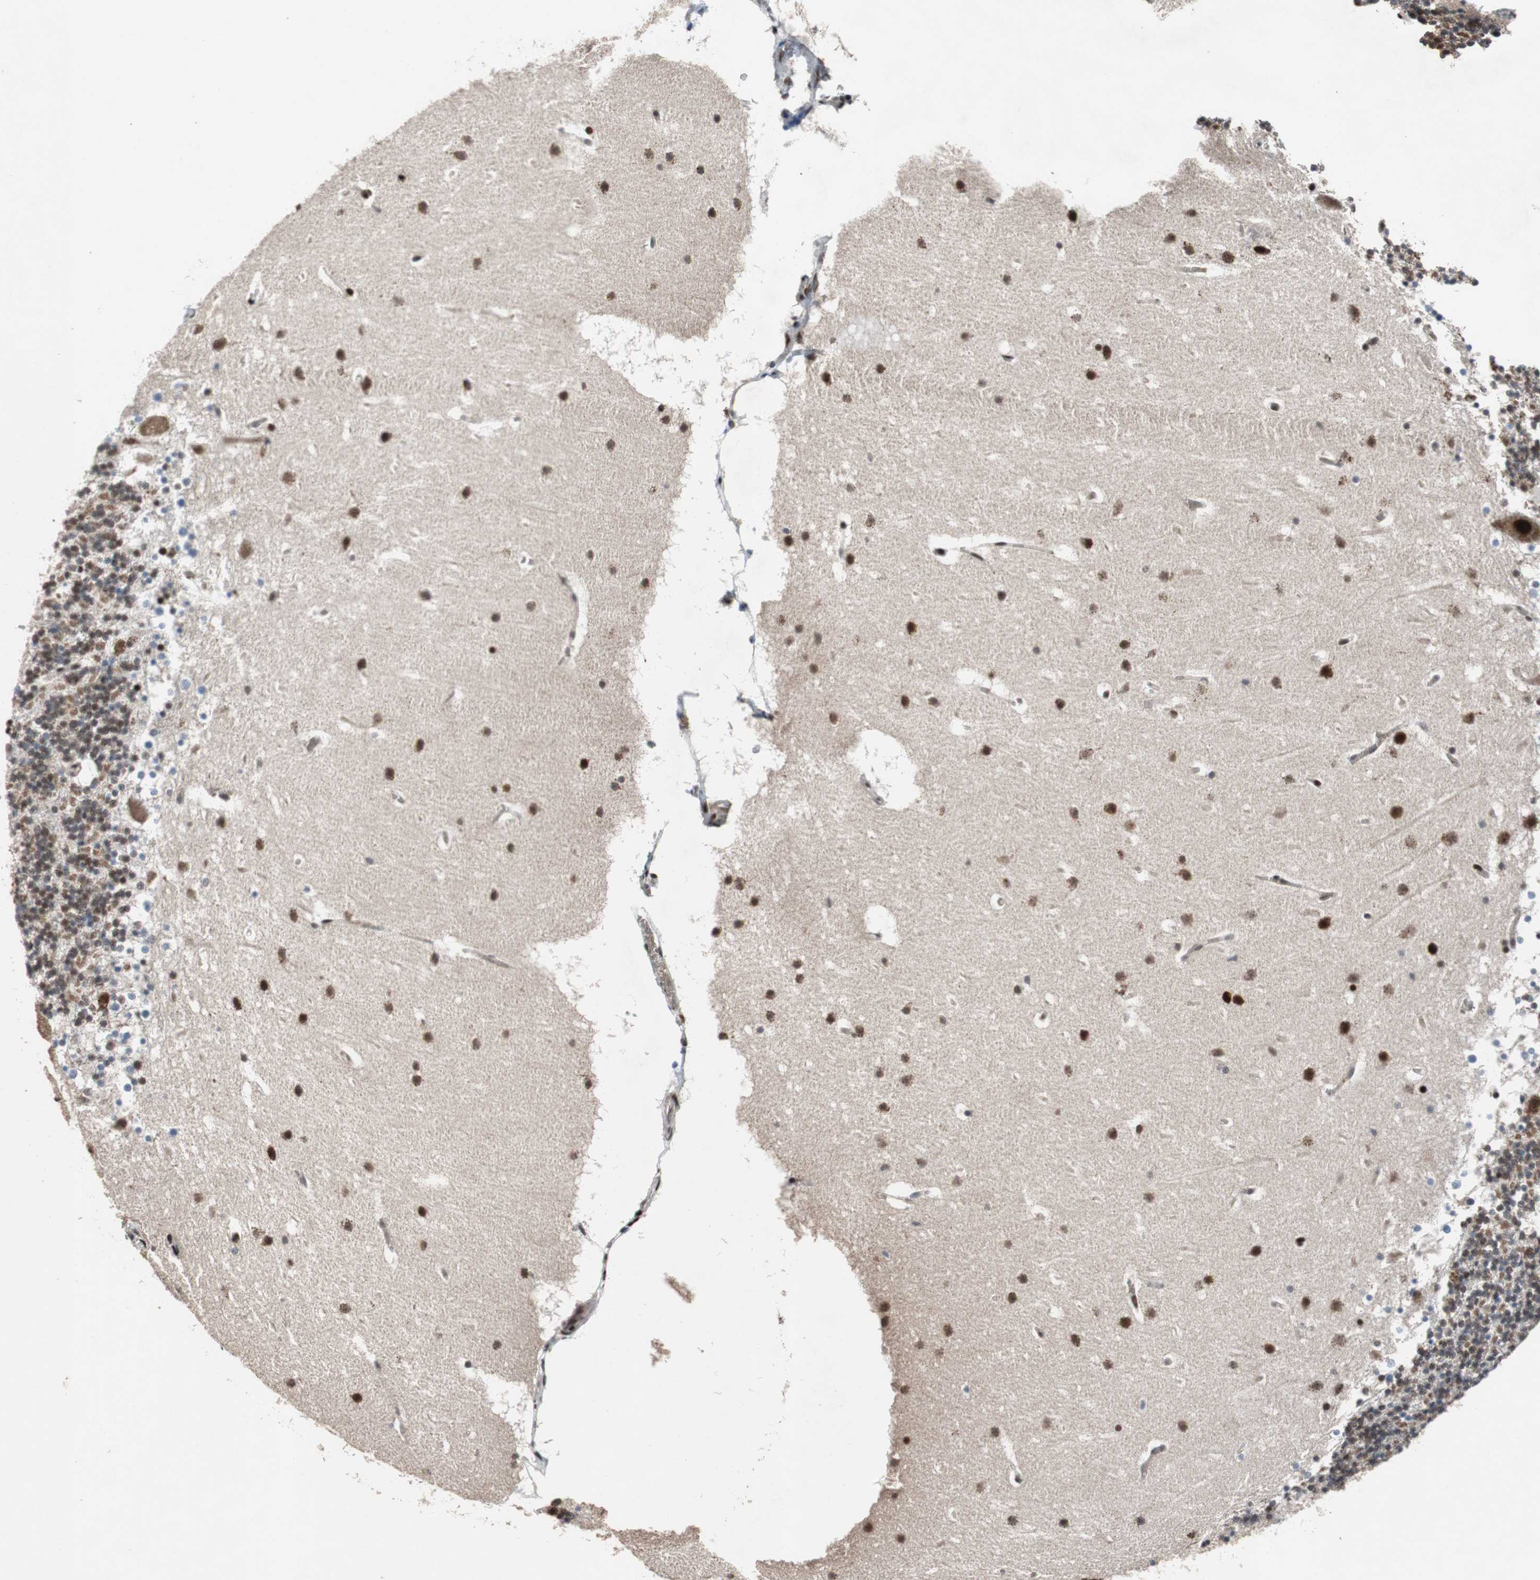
{"staining": {"intensity": "strong", "quantity": ">75%", "location": "nuclear"}, "tissue": "cerebellum", "cell_type": "Cells in granular layer", "image_type": "normal", "snomed": [{"axis": "morphology", "description": "Normal tissue, NOS"}, {"axis": "topography", "description": "Cerebellum"}], "caption": "Strong nuclear protein staining is seen in approximately >75% of cells in granular layer in cerebellum.", "gene": "NBL1", "patient": {"sex": "male", "age": 45}}